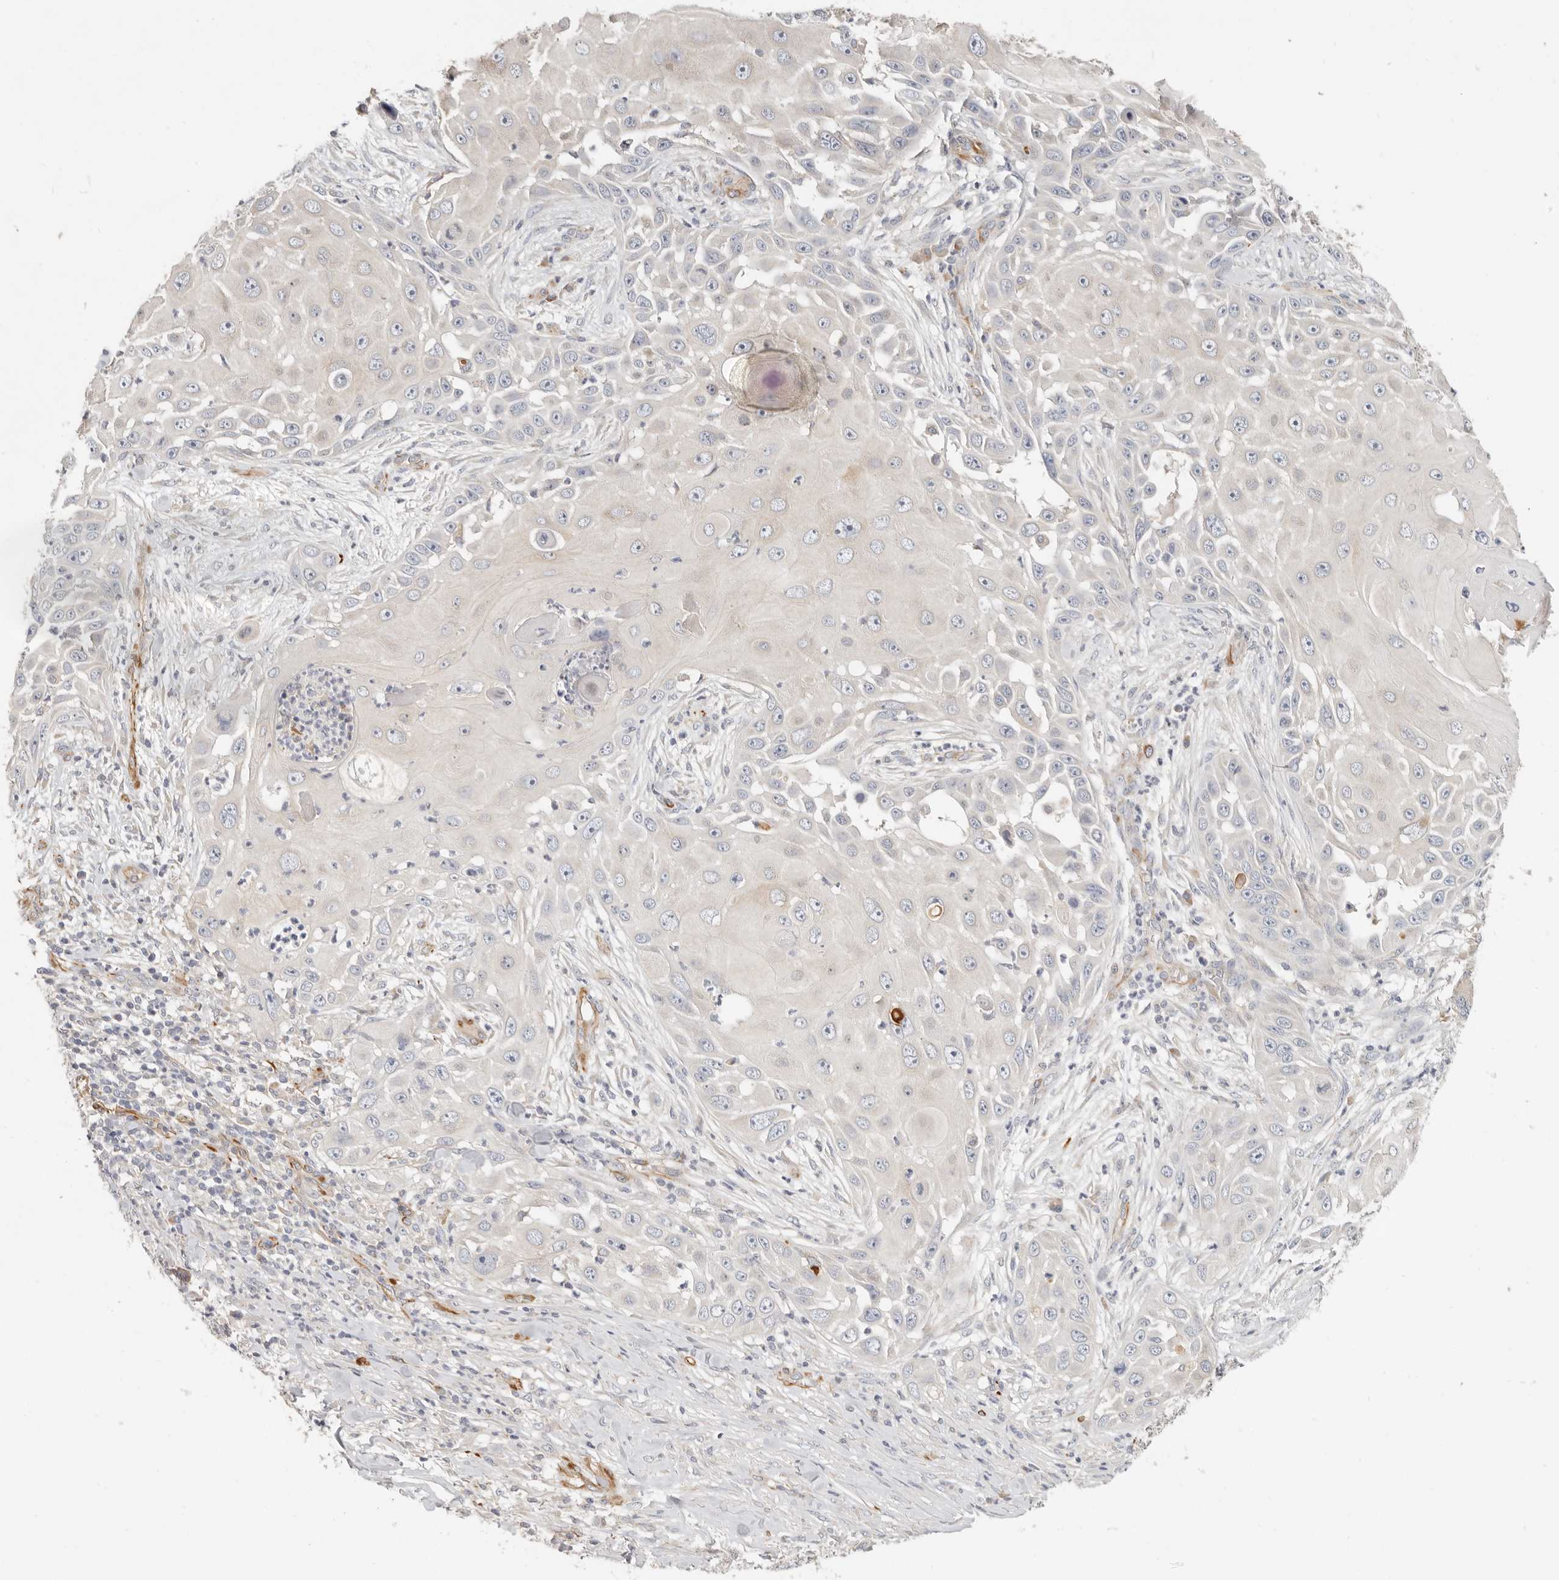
{"staining": {"intensity": "negative", "quantity": "none", "location": "none"}, "tissue": "skin cancer", "cell_type": "Tumor cells", "image_type": "cancer", "snomed": [{"axis": "morphology", "description": "Squamous cell carcinoma, NOS"}, {"axis": "topography", "description": "Skin"}], "caption": "Immunohistochemical staining of human squamous cell carcinoma (skin) reveals no significant expression in tumor cells. (DAB IHC visualized using brightfield microscopy, high magnification).", "gene": "SPRING1", "patient": {"sex": "female", "age": 44}}